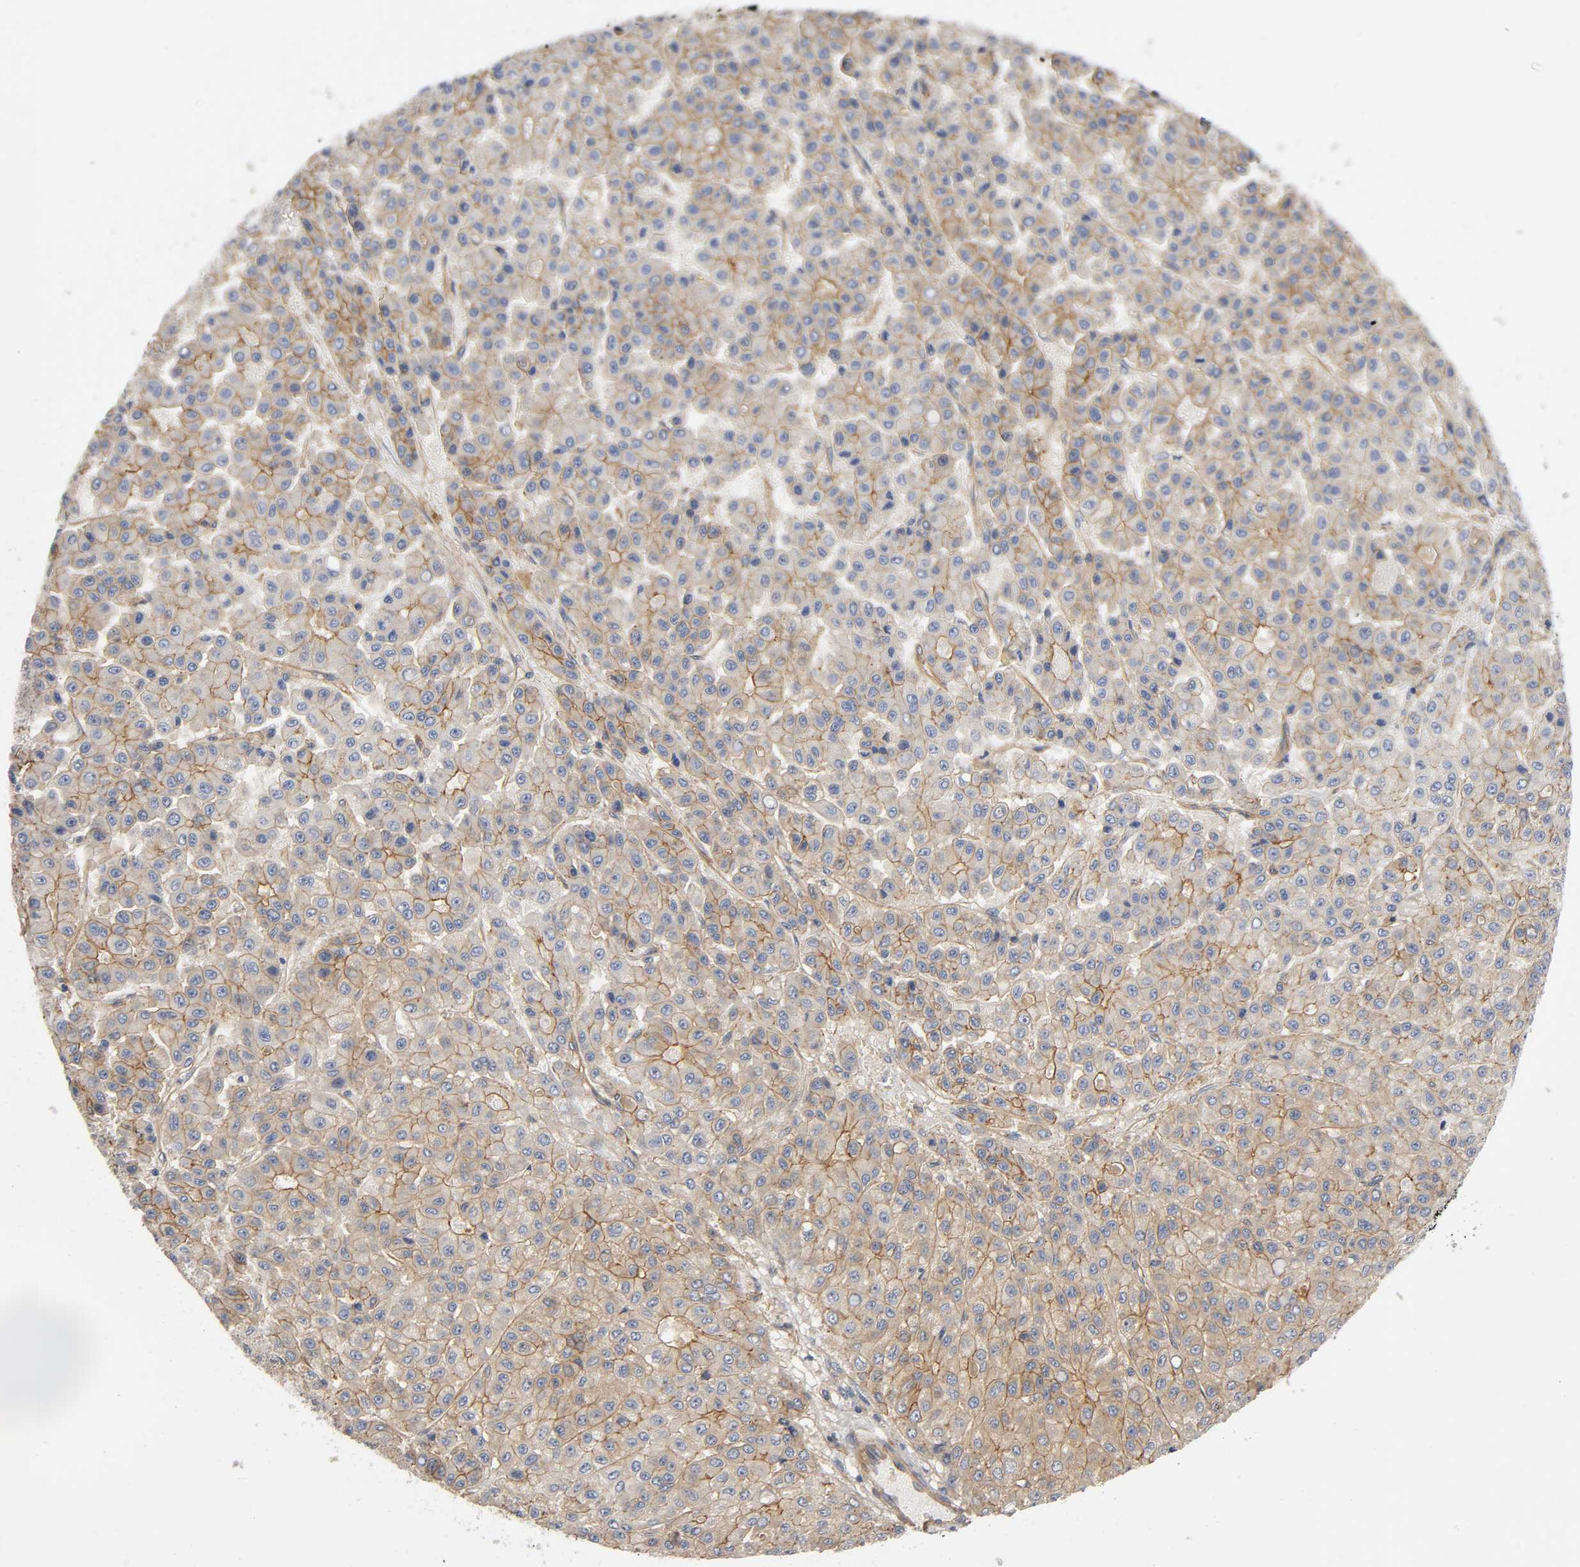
{"staining": {"intensity": "moderate", "quantity": "25%-75%", "location": "cytoplasmic/membranous"}, "tissue": "liver cancer", "cell_type": "Tumor cells", "image_type": "cancer", "snomed": [{"axis": "morphology", "description": "Carcinoma, Hepatocellular, NOS"}, {"axis": "topography", "description": "Liver"}], "caption": "Liver cancer stained with a protein marker displays moderate staining in tumor cells.", "gene": "MARS1", "patient": {"sex": "male", "age": 70}}